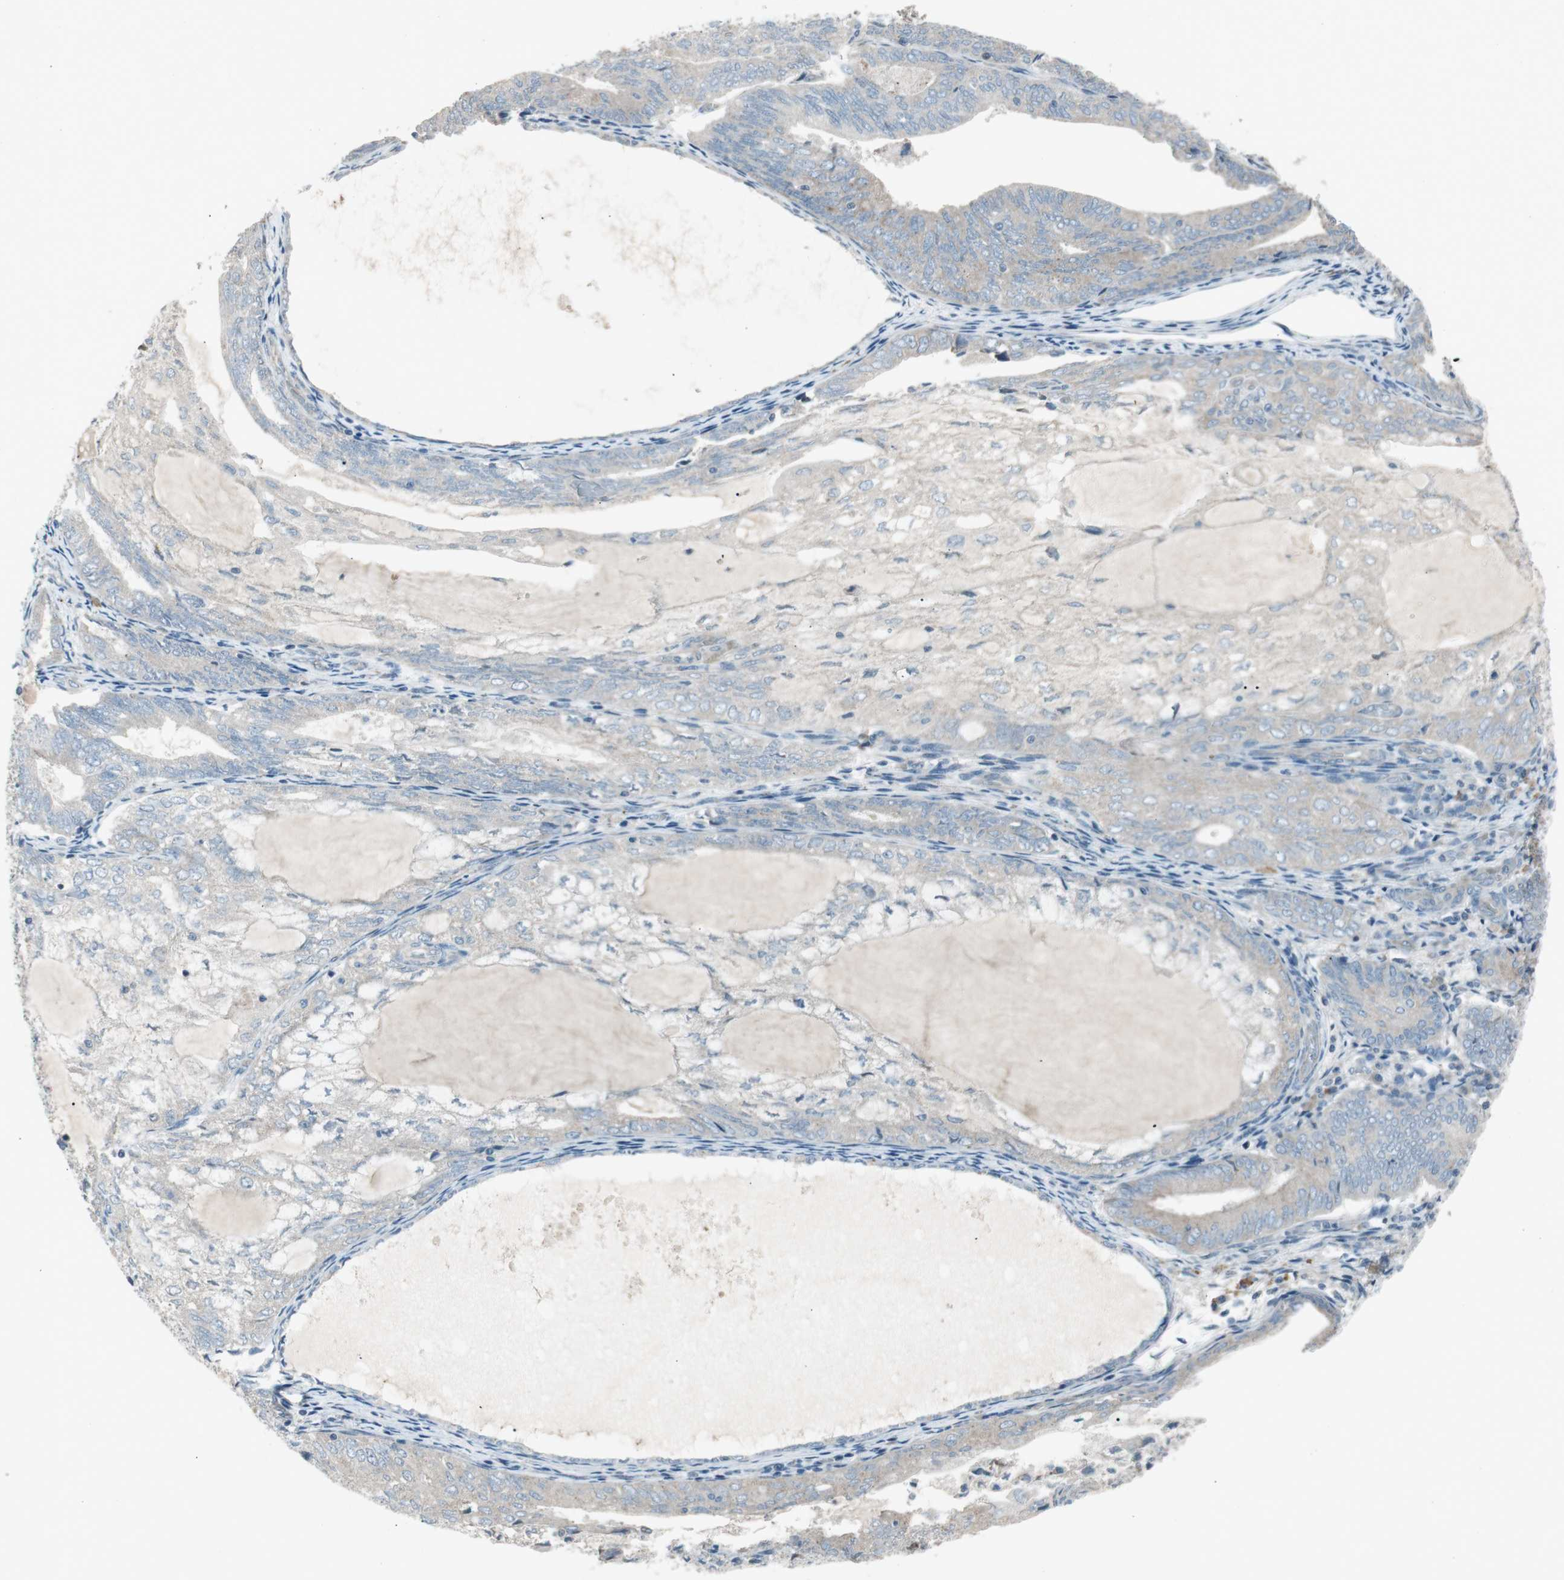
{"staining": {"intensity": "weak", "quantity": "25%-75%", "location": "cytoplasmic/membranous"}, "tissue": "endometrial cancer", "cell_type": "Tumor cells", "image_type": "cancer", "snomed": [{"axis": "morphology", "description": "Adenocarcinoma, NOS"}, {"axis": "topography", "description": "Endometrium"}], "caption": "IHC histopathology image of neoplastic tissue: human endometrial adenocarcinoma stained using IHC exhibits low levels of weak protein expression localized specifically in the cytoplasmic/membranous of tumor cells, appearing as a cytoplasmic/membranous brown color.", "gene": "PANK2", "patient": {"sex": "female", "age": 81}}